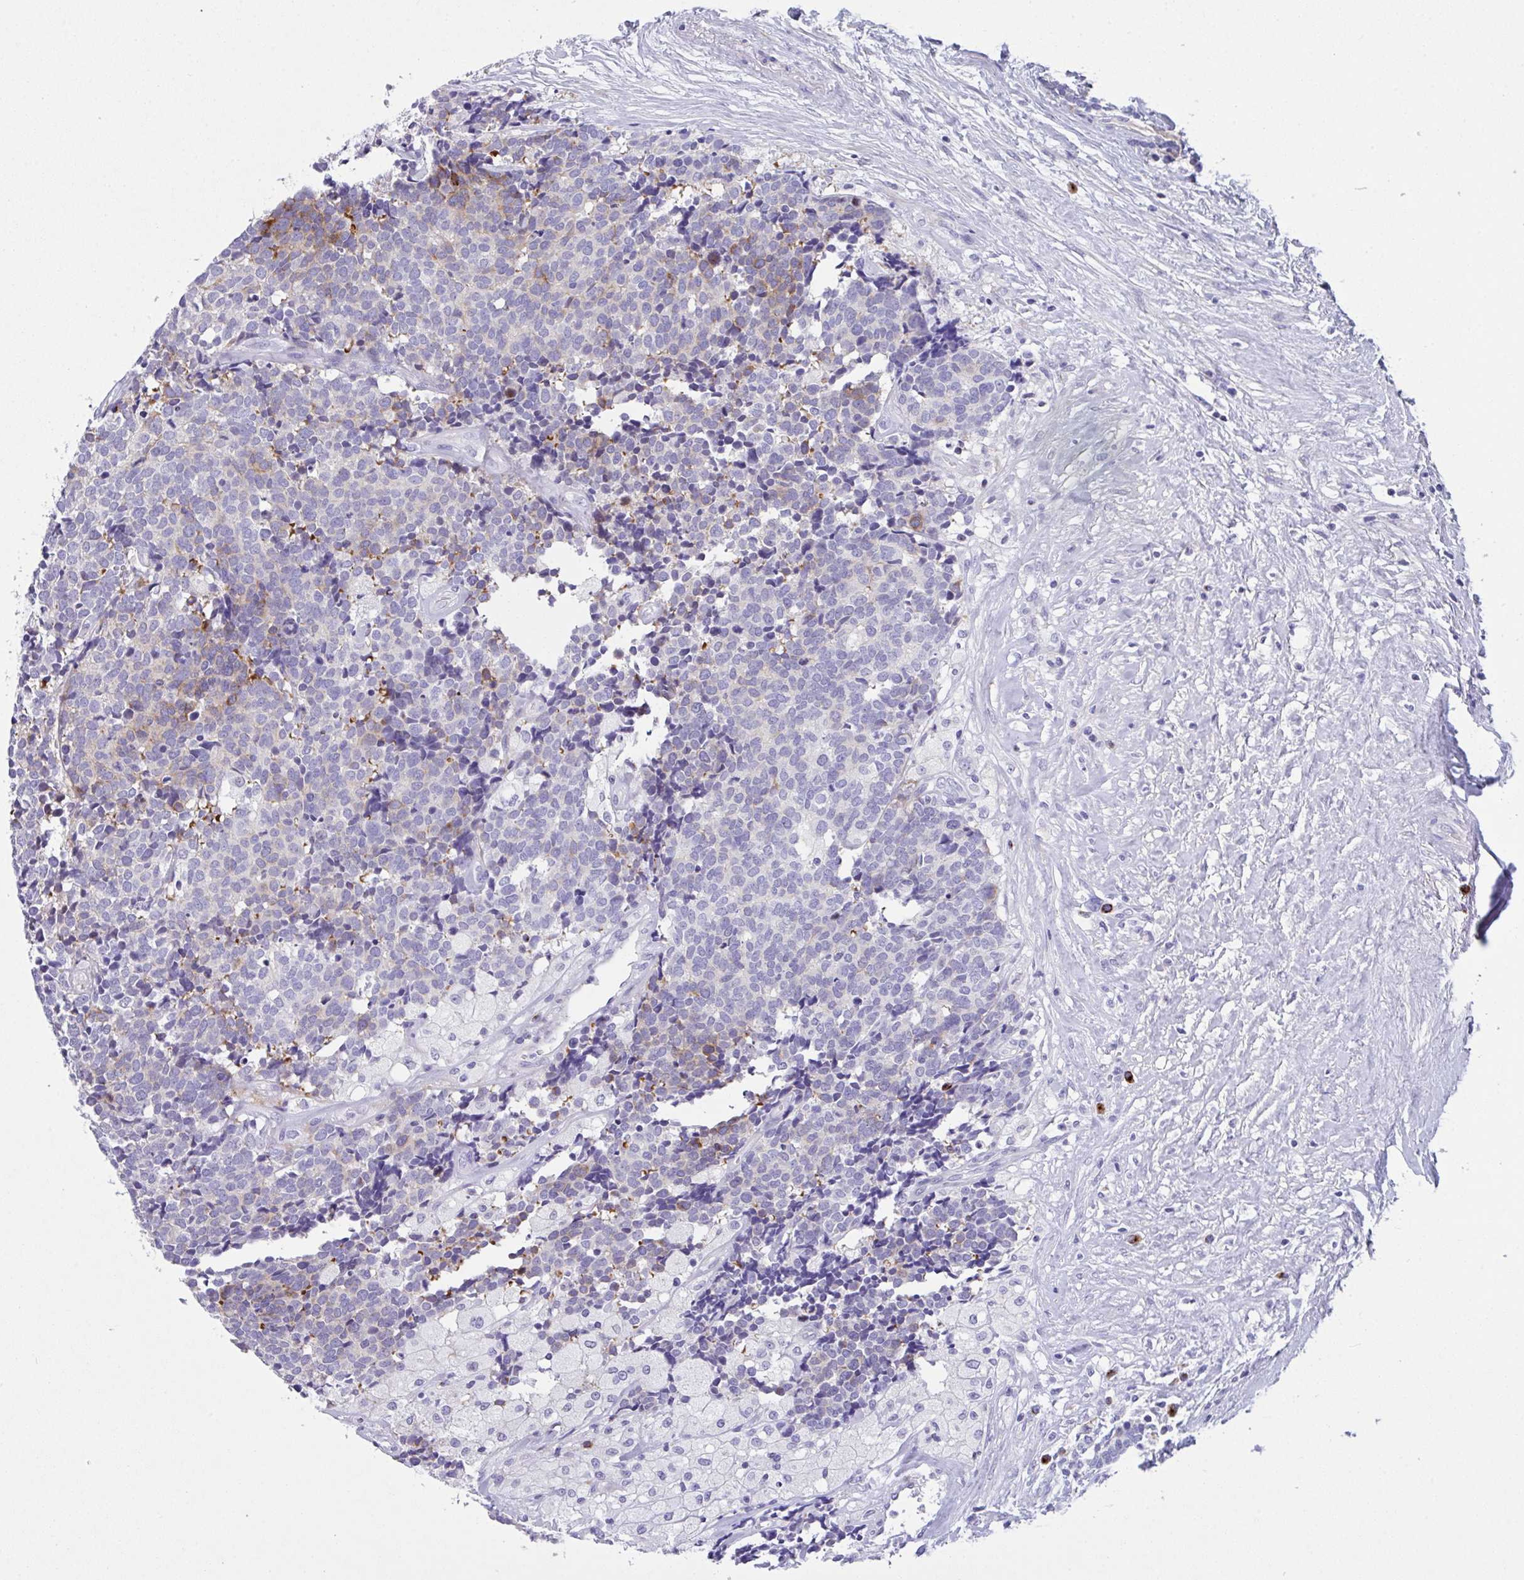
{"staining": {"intensity": "moderate", "quantity": "<25%", "location": "cytoplasmic/membranous"}, "tissue": "carcinoid", "cell_type": "Tumor cells", "image_type": "cancer", "snomed": [{"axis": "morphology", "description": "Carcinoid, malignant, NOS"}, {"axis": "topography", "description": "Skin"}], "caption": "This photomicrograph reveals malignant carcinoid stained with immunohistochemistry to label a protein in brown. The cytoplasmic/membranous of tumor cells show moderate positivity for the protein. Nuclei are counter-stained blue.", "gene": "FBXL20", "patient": {"sex": "female", "age": 79}}